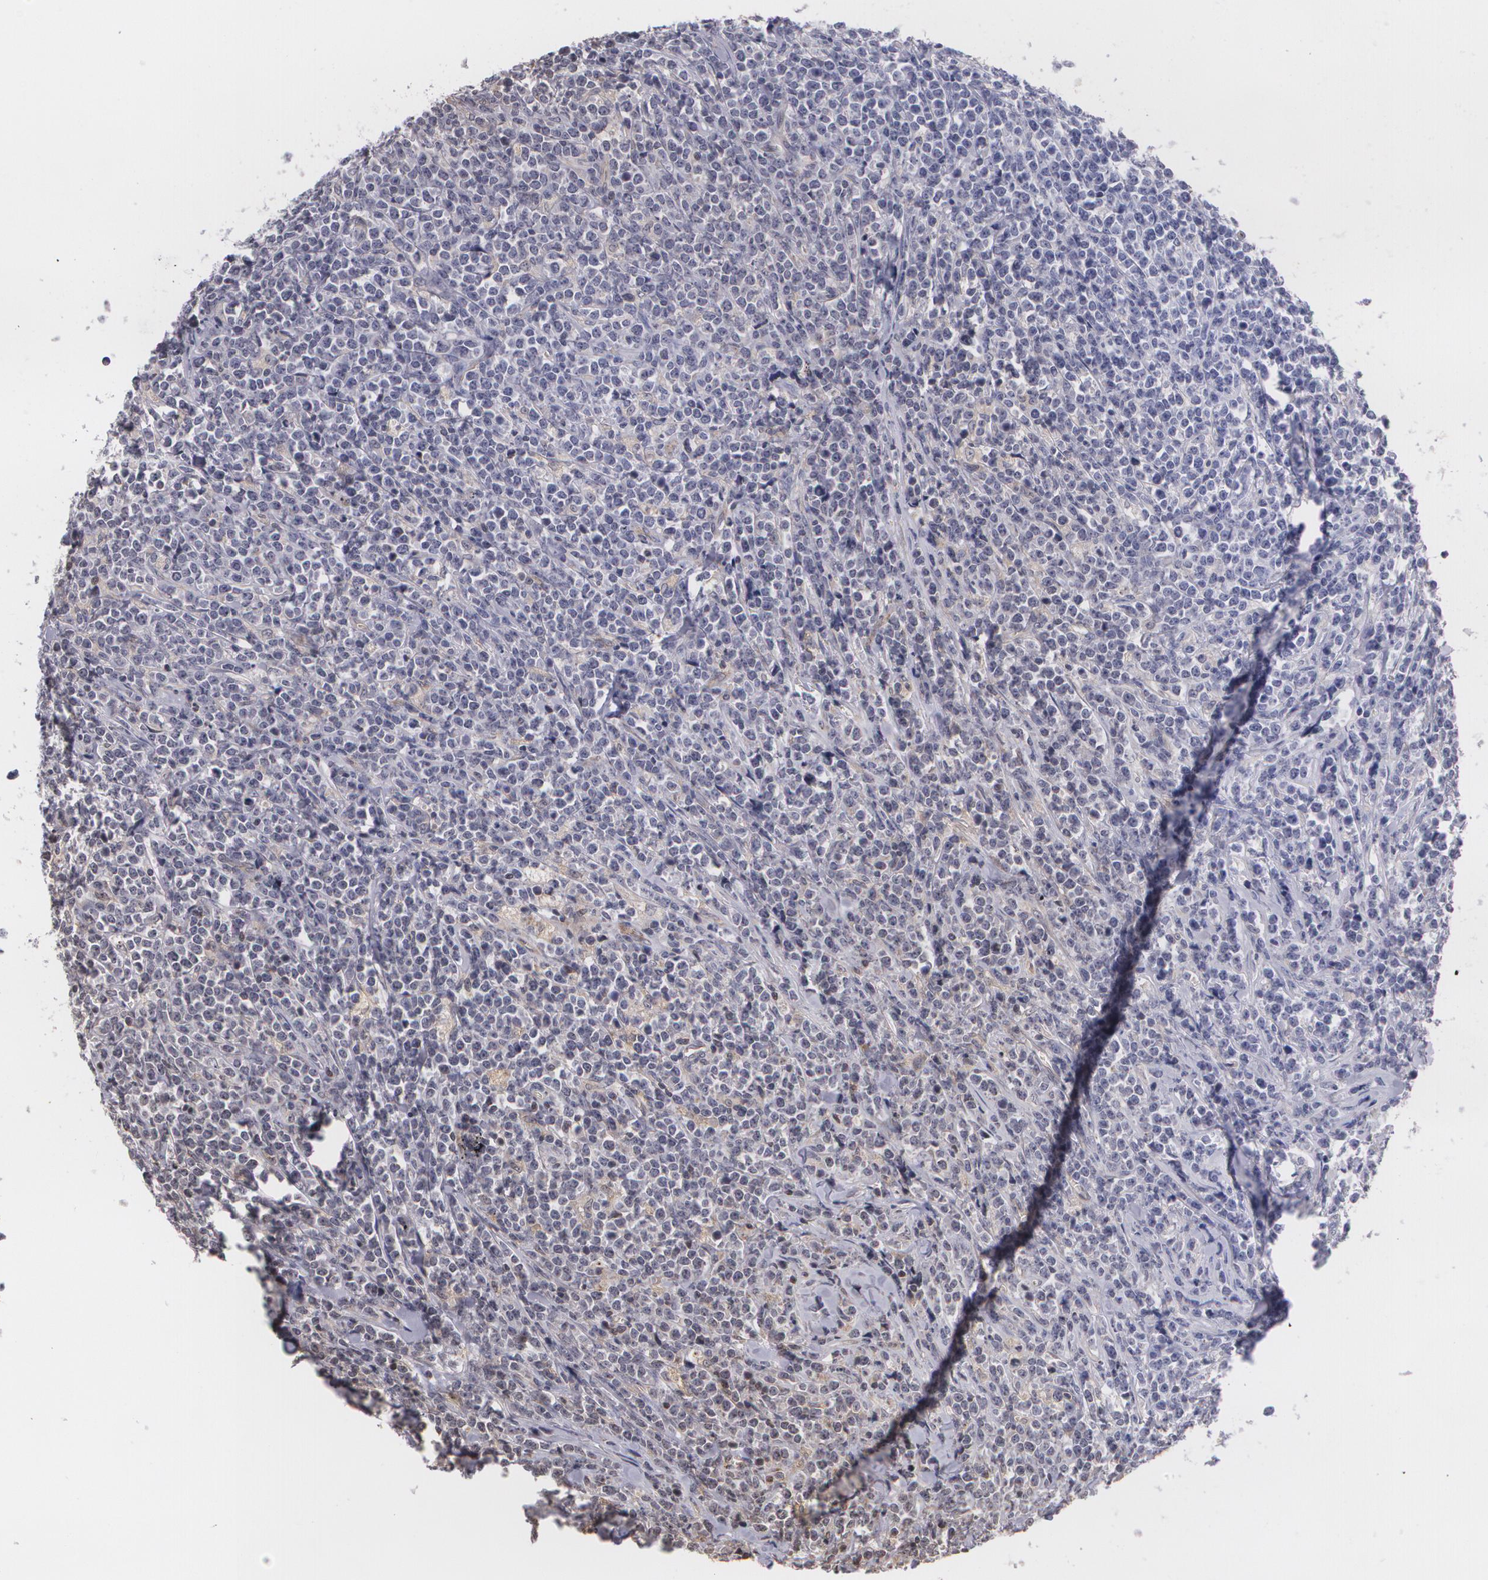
{"staining": {"intensity": "negative", "quantity": "none", "location": "none"}, "tissue": "lymphoma", "cell_type": "Tumor cells", "image_type": "cancer", "snomed": [{"axis": "morphology", "description": "Malignant lymphoma, non-Hodgkin's type, High grade"}, {"axis": "topography", "description": "Small intestine"}, {"axis": "topography", "description": "Colon"}], "caption": "The immunohistochemistry (IHC) photomicrograph has no significant expression in tumor cells of malignant lymphoma, non-Hodgkin's type (high-grade) tissue. Nuclei are stained in blue.", "gene": "VAV3", "patient": {"sex": "male", "age": 8}}